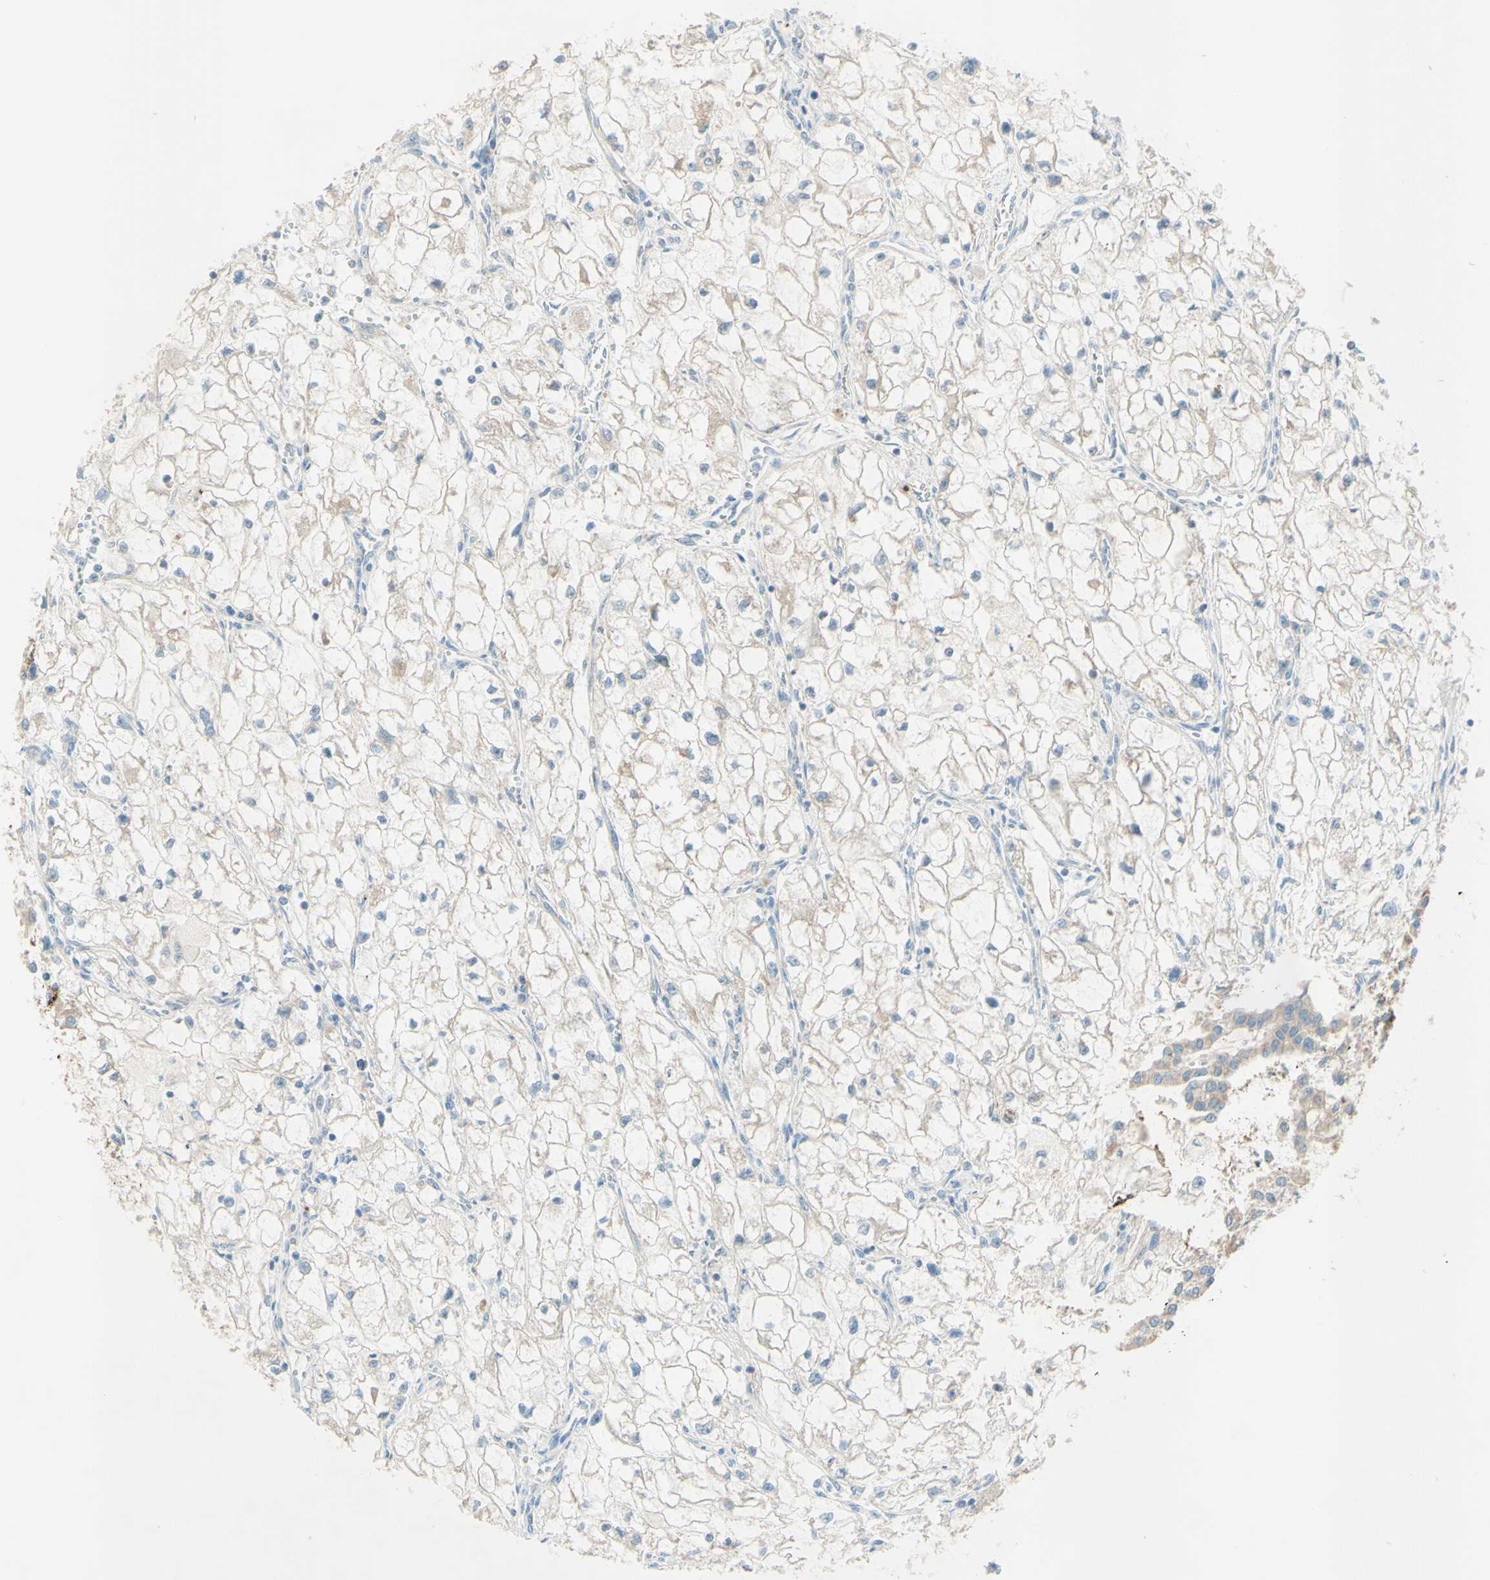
{"staining": {"intensity": "weak", "quantity": "<25%", "location": "cytoplasmic/membranous"}, "tissue": "renal cancer", "cell_type": "Tumor cells", "image_type": "cancer", "snomed": [{"axis": "morphology", "description": "Adenocarcinoma, NOS"}, {"axis": "topography", "description": "Kidney"}], "caption": "Tumor cells are negative for brown protein staining in adenocarcinoma (renal).", "gene": "ARMC10", "patient": {"sex": "female", "age": 70}}